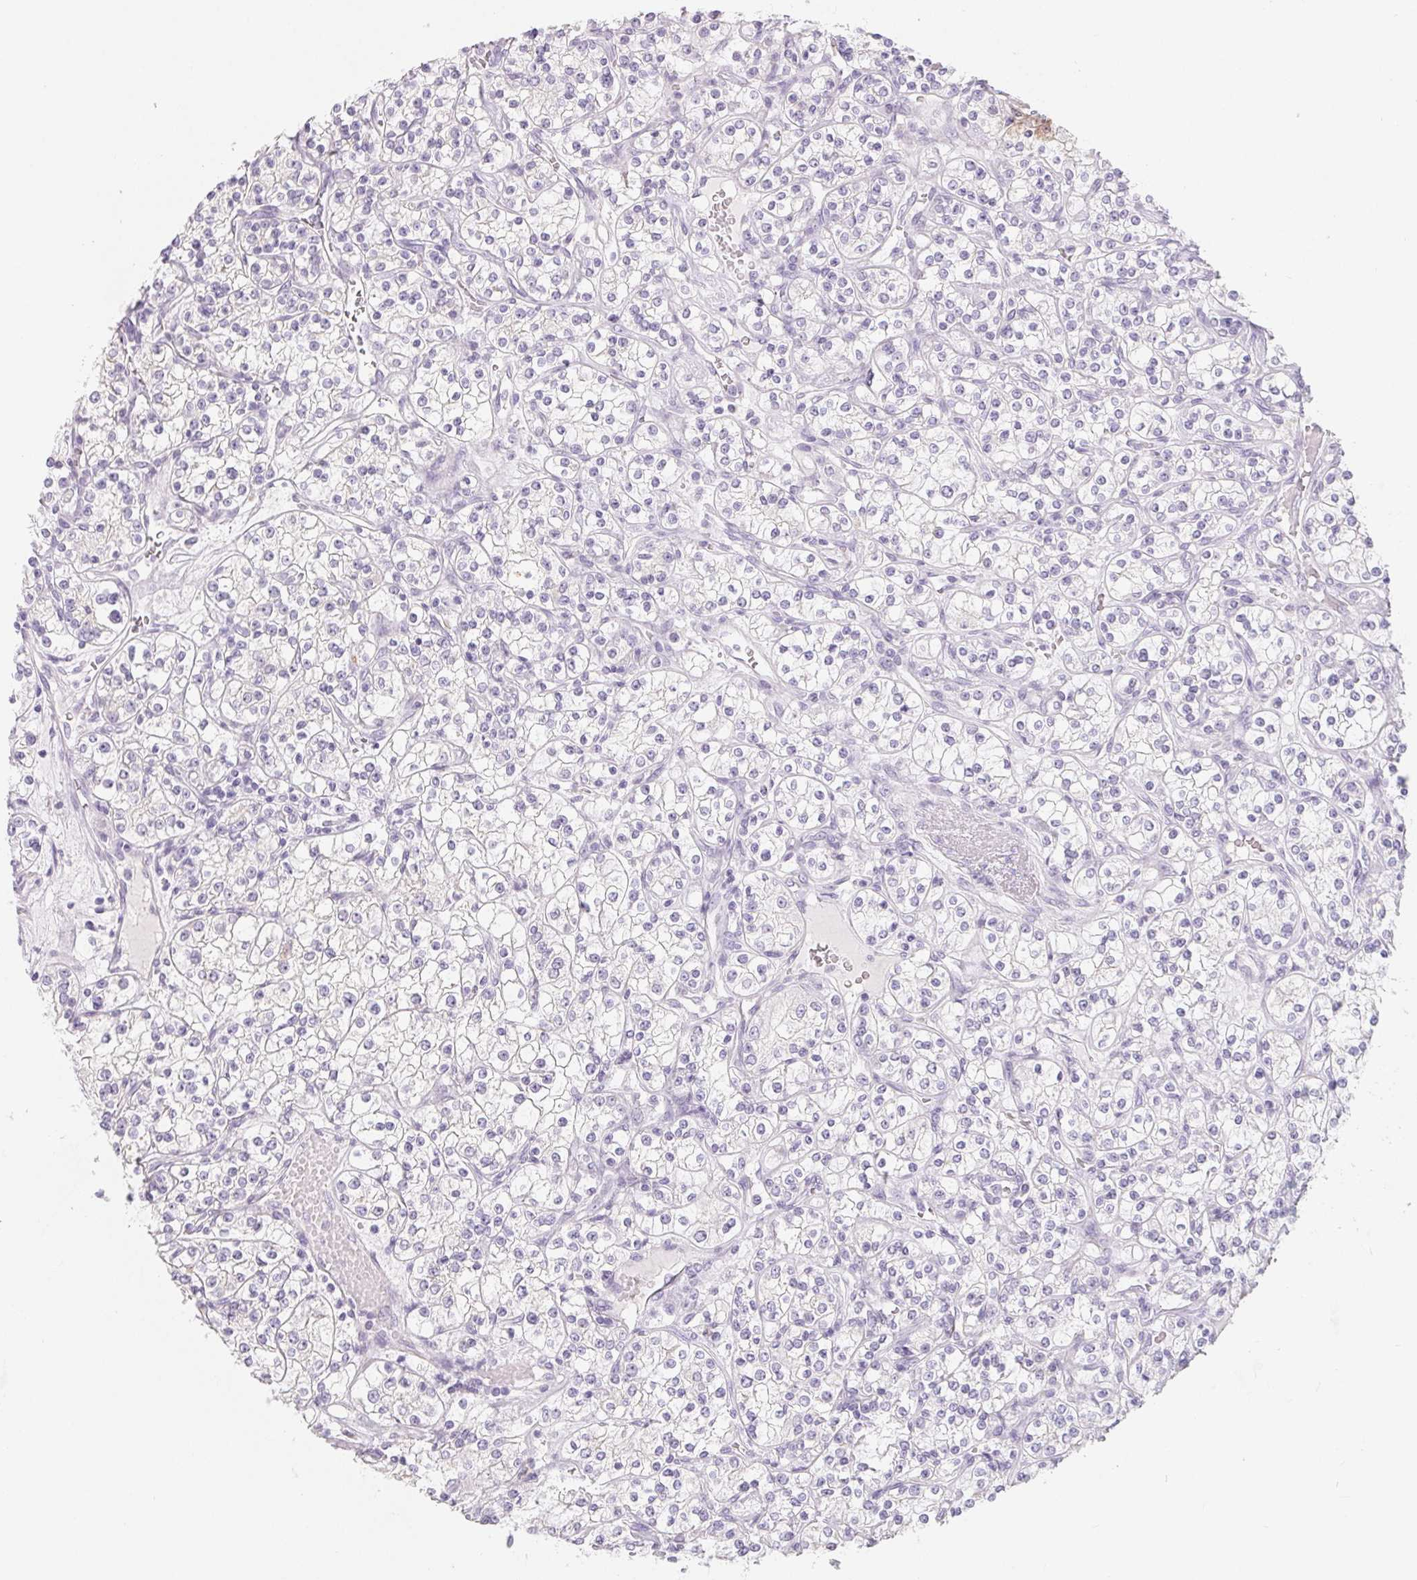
{"staining": {"intensity": "negative", "quantity": "none", "location": "none"}, "tissue": "renal cancer", "cell_type": "Tumor cells", "image_type": "cancer", "snomed": [{"axis": "morphology", "description": "Adenocarcinoma, NOS"}, {"axis": "topography", "description": "Kidney"}], "caption": "High power microscopy histopathology image of an immunohistochemistry (IHC) image of adenocarcinoma (renal), revealing no significant expression in tumor cells. (Brightfield microscopy of DAB (3,3'-diaminobenzidine) IHC at high magnification).", "gene": "SPACA5B", "patient": {"sex": "male", "age": 77}}